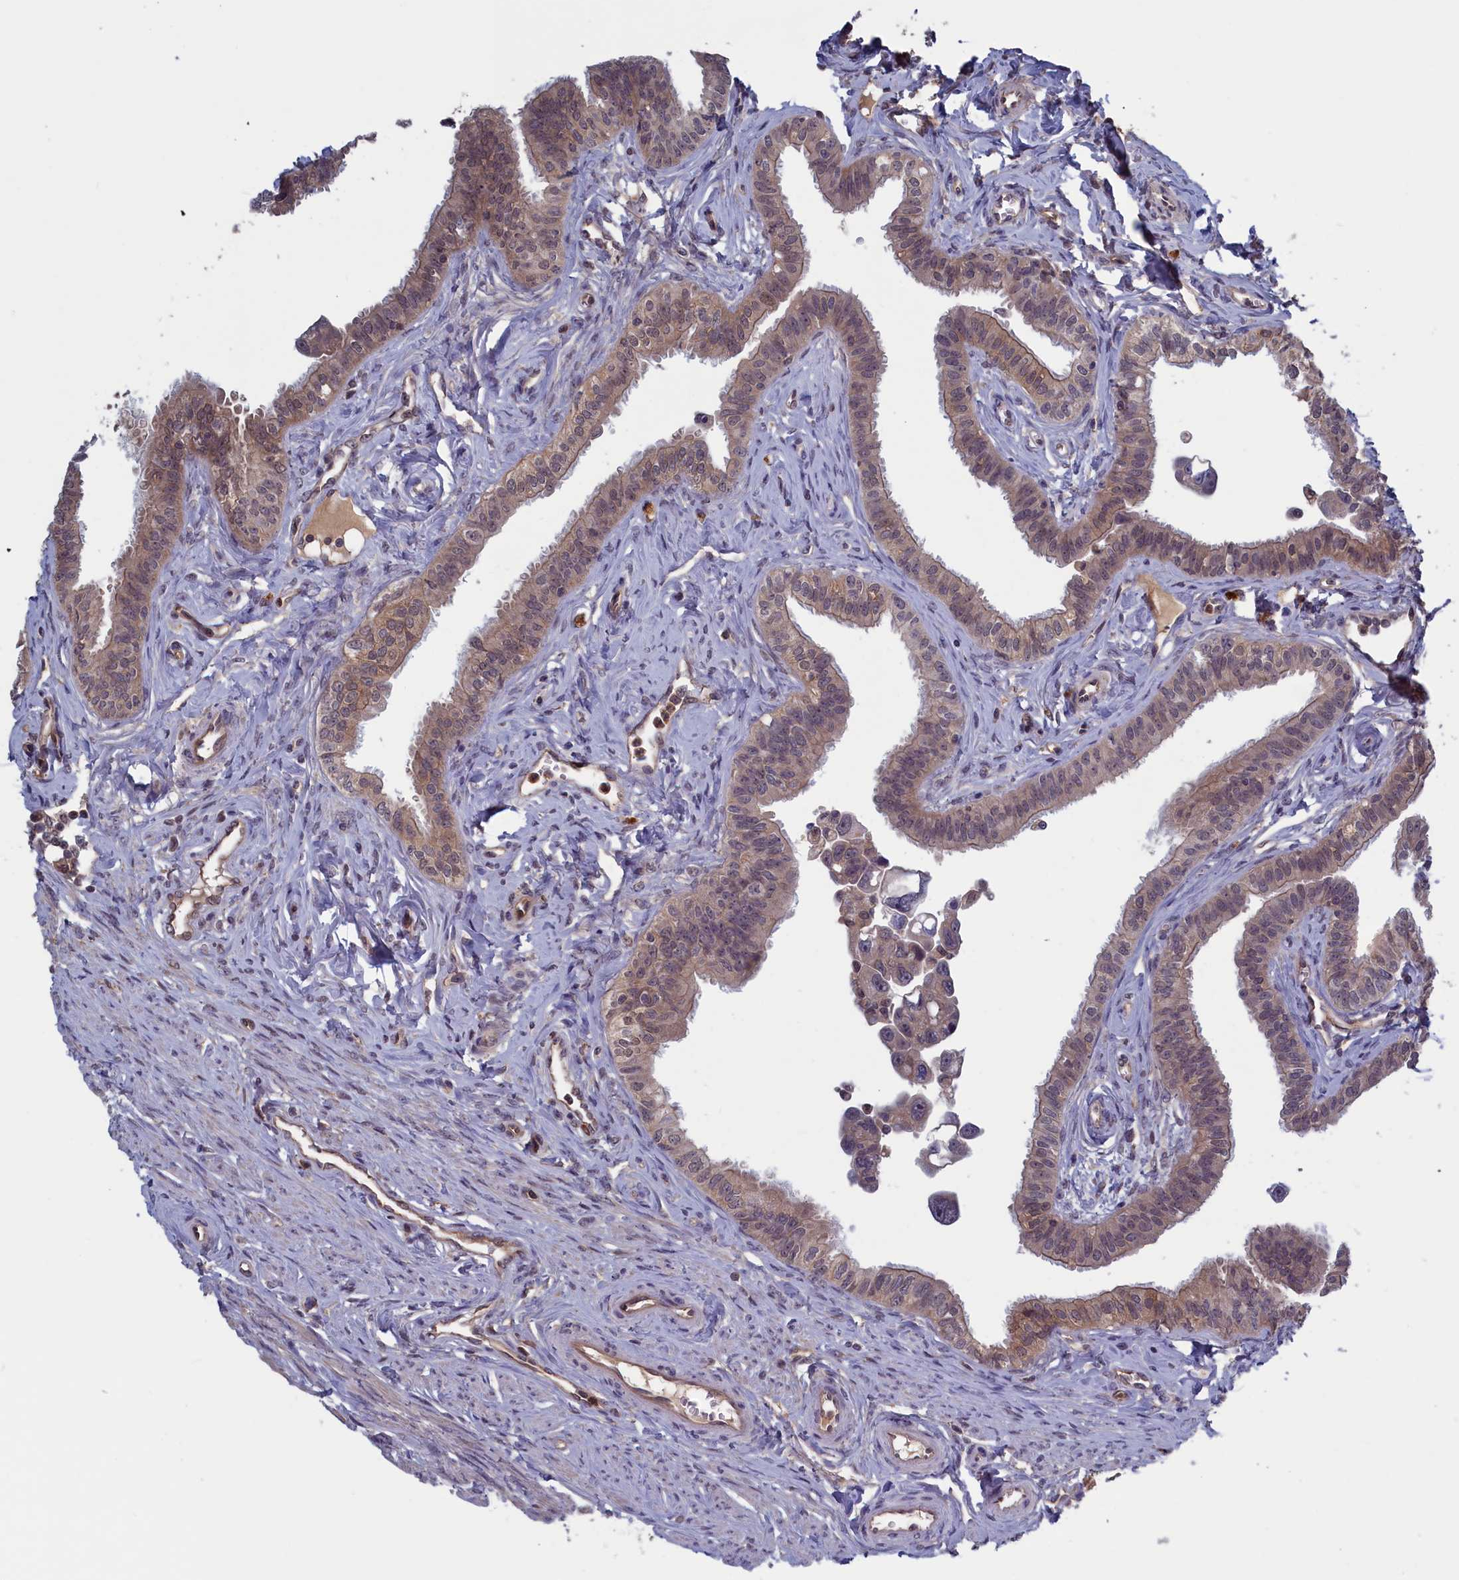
{"staining": {"intensity": "weak", "quantity": "25%-75%", "location": "cytoplasmic/membranous,nuclear"}, "tissue": "fallopian tube", "cell_type": "Glandular cells", "image_type": "normal", "snomed": [{"axis": "morphology", "description": "Normal tissue, NOS"}, {"axis": "morphology", "description": "Carcinoma, NOS"}, {"axis": "topography", "description": "Fallopian tube"}, {"axis": "topography", "description": "Ovary"}], "caption": "DAB (3,3'-diaminobenzidine) immunohistochemical staining of normal human fallopian tube reveals weak cytoplasmic/membranous,nuclear protein expression in about 25%-75% of glandular cells. (brown staining indicates protein expression, while blue staining denotes nuclei).", "gene": "PLP2", "patient": {"sex": "female", "age": 59}}